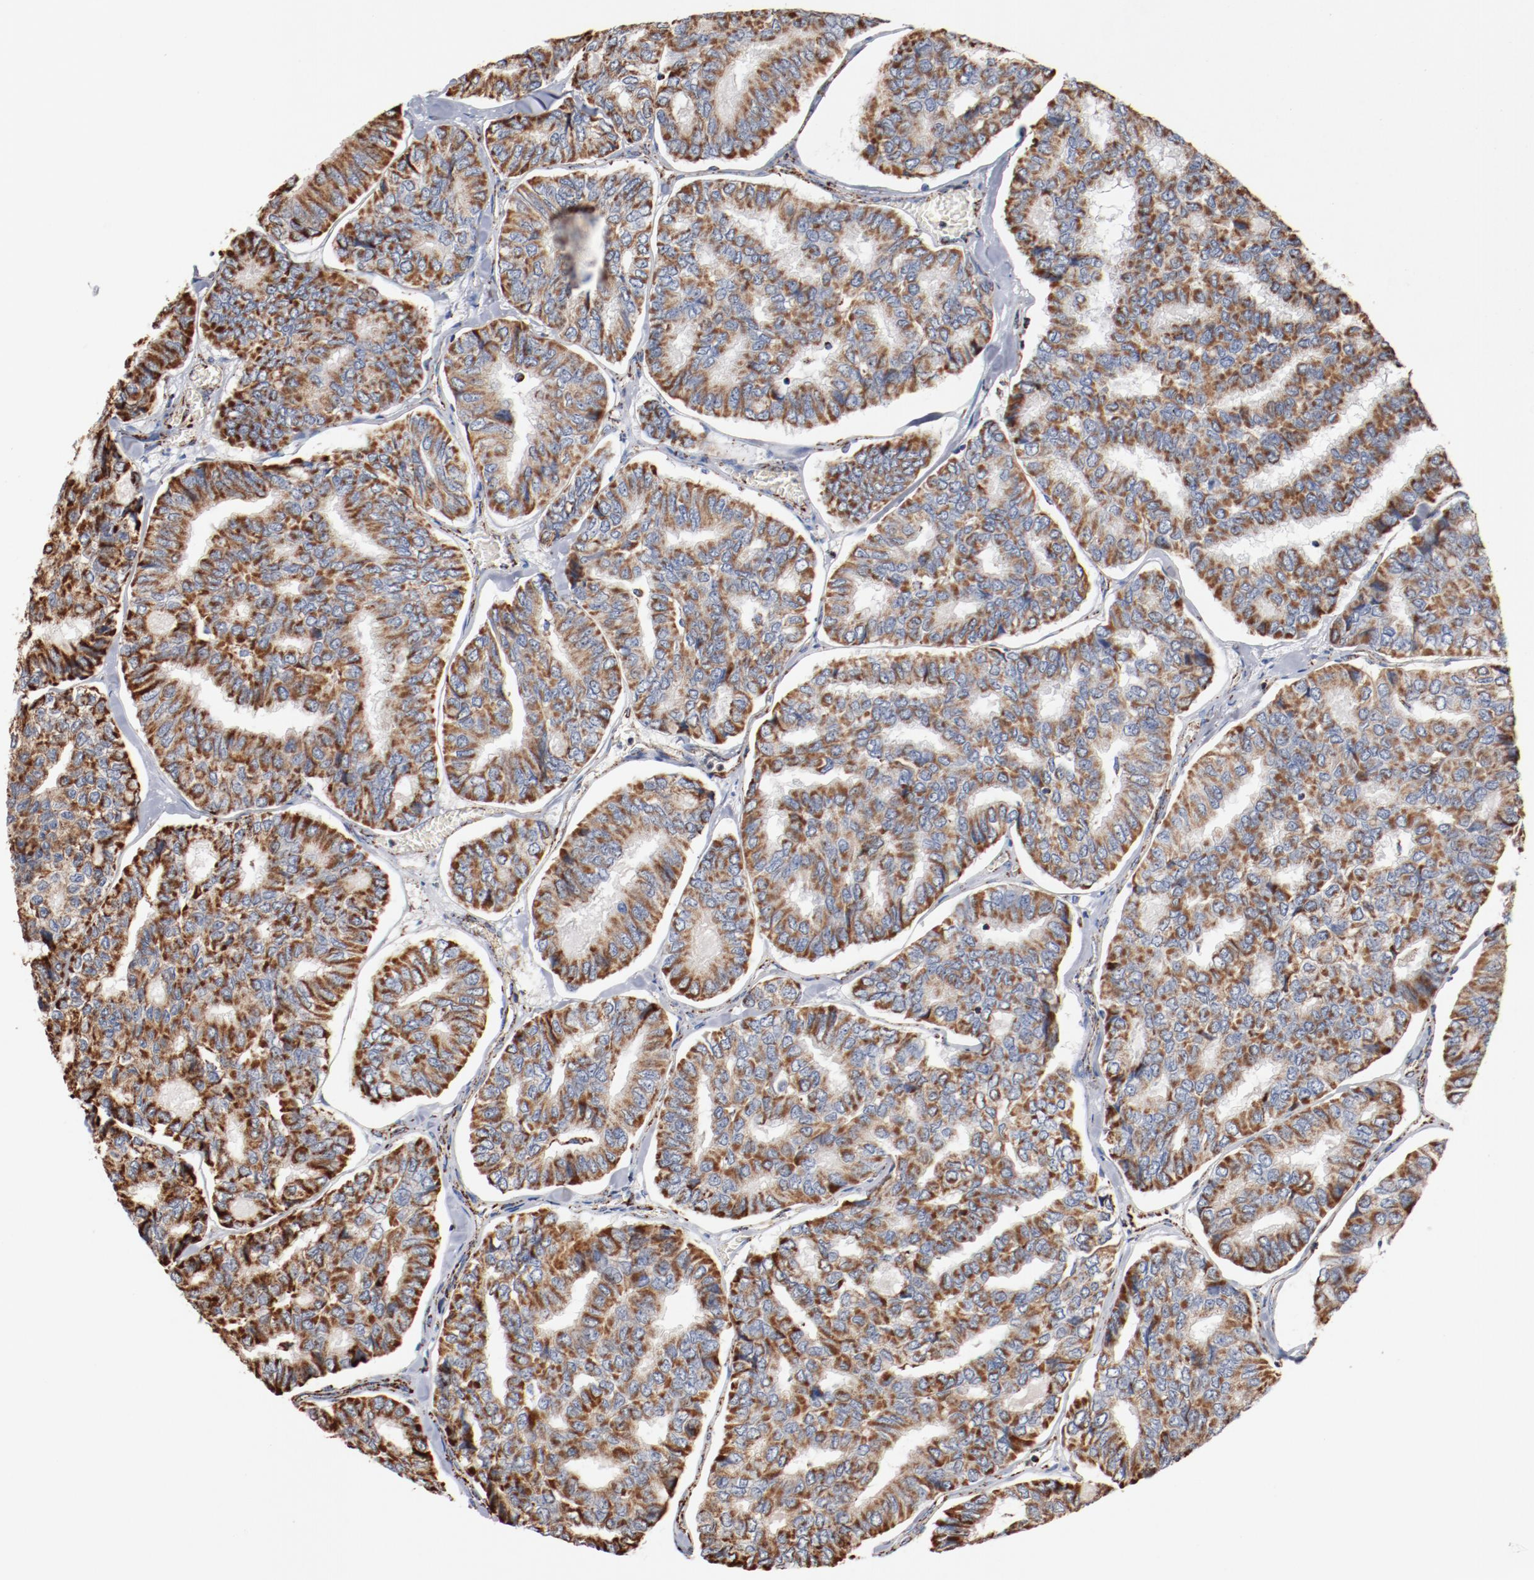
{"staining": {"intensity": "strong", "quantity": ">75%", "location": "cytoplasmic/membranous"}, "tissue": "thyroid cancer", "cell_type": "Tumor cells", "image_type": "cancer", "snomed": [{"axis": "morphology", "description": "Papillary adenocarcinoma, NOS"}, {"axis": "topography", "description": "Thyroid gland"}], "caption": "A photomicrograph showing strong cytoplasmic/membranous staining in approximately >75% of tumor cells in thyroid cancer, as visualized by brown immunohistochemical staining.", "gene": "NDUFS4", "patient": {"sex": "female", "age": 35}}